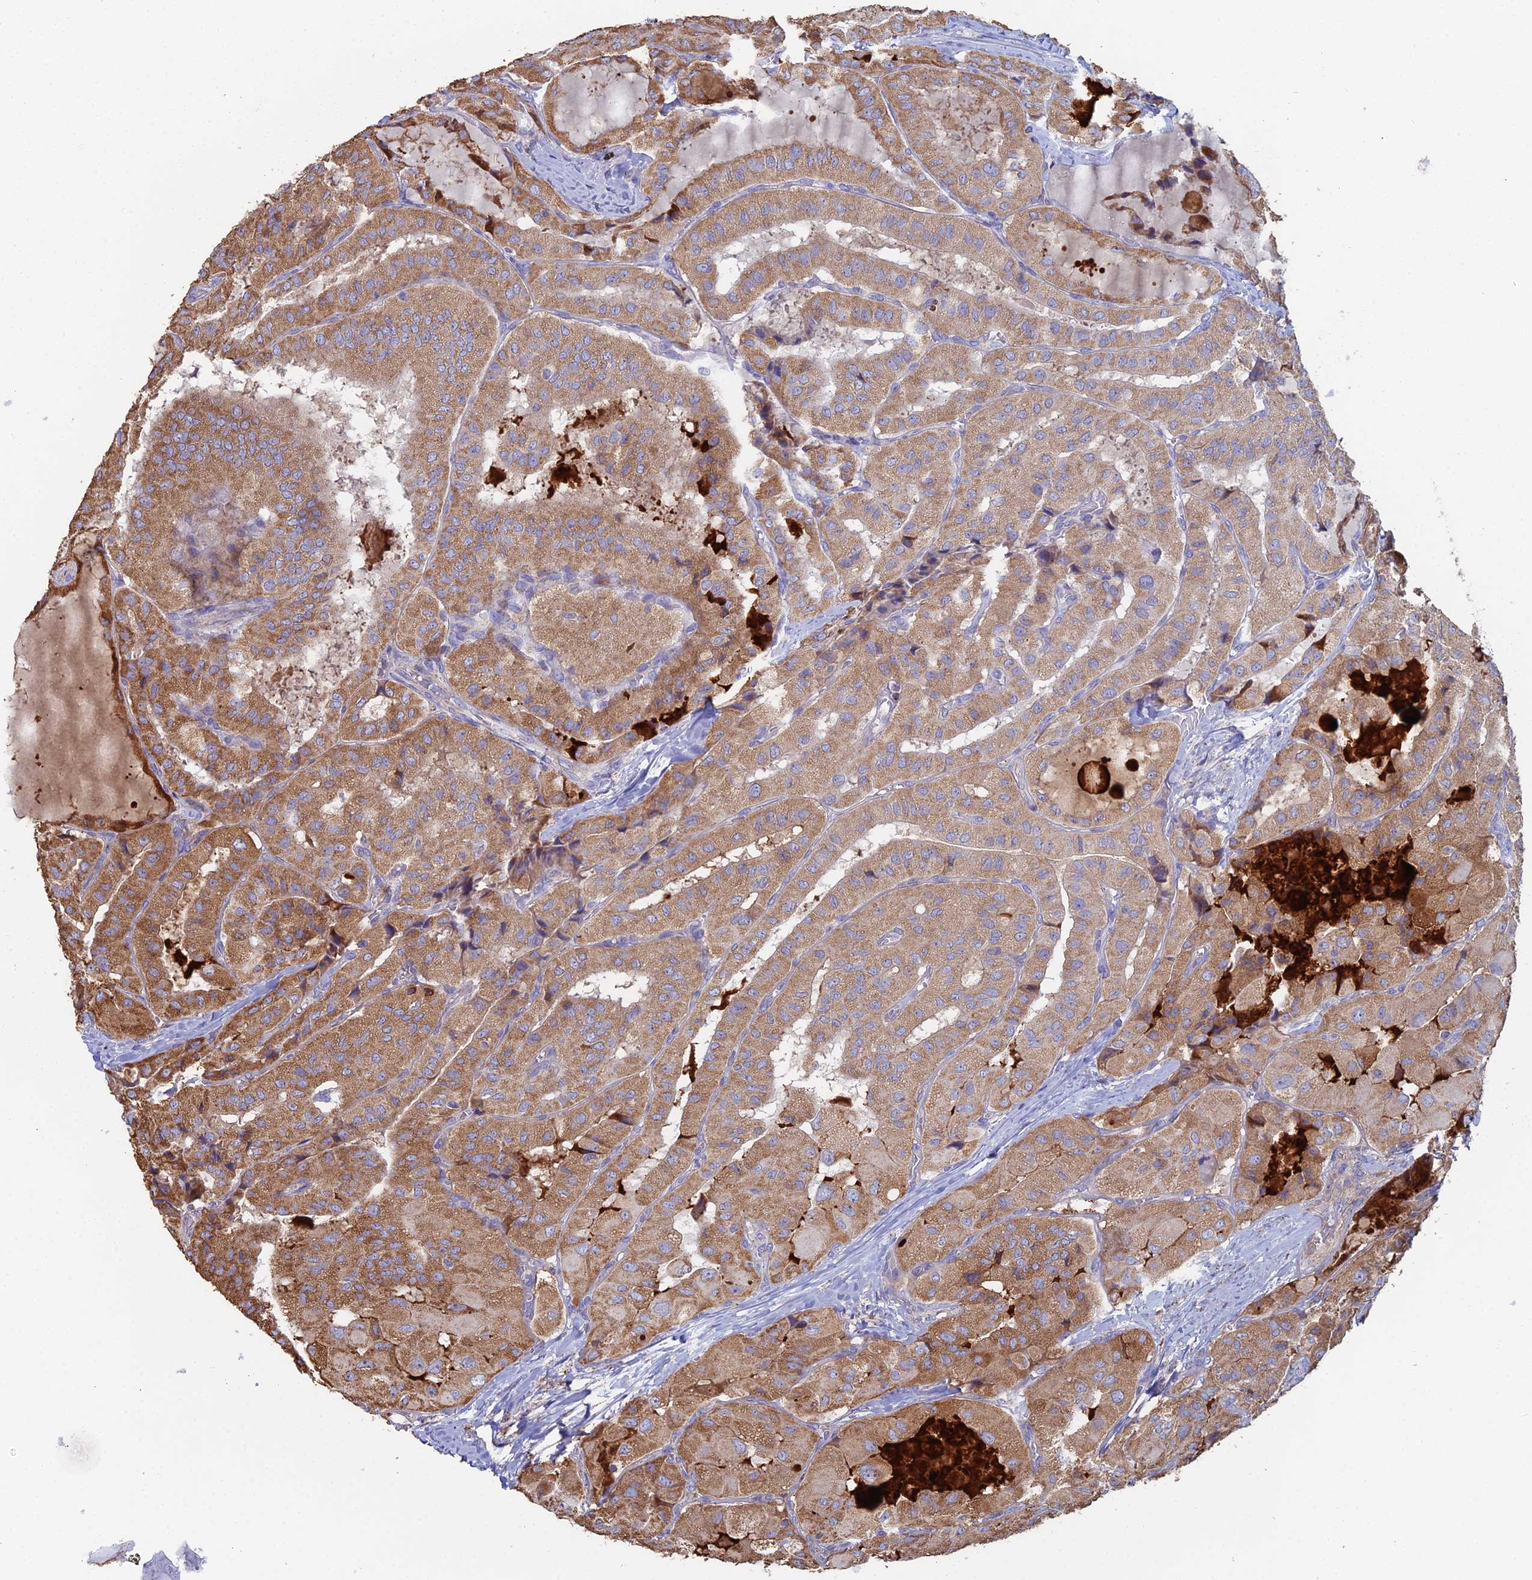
{"staining": {"intensity": "moderate", "quantity": ">75%", "location": "cytoplasmic/membranous"}, "tissue": "thyroid cancer", "cell_type": "Tumor cells", "image_type": "cancer", "snomed": [{"axis": "morphology", "description": "Normal tissue, NOS"}, {"axis": "morphology", "description": "Papillary adenocarcinoma, NOS"}, {"axis": "topography", "description": "Thyroid gland"}], "caption": "Immunohistochemistry (DAB) staining of human thyroid cancer exhibits moderate cytoplasmic/membranous protein staining in approximately >75% of tumor cells.", "gene": "SPOCK2", "patient": {"sex": "female", "age": 59}}